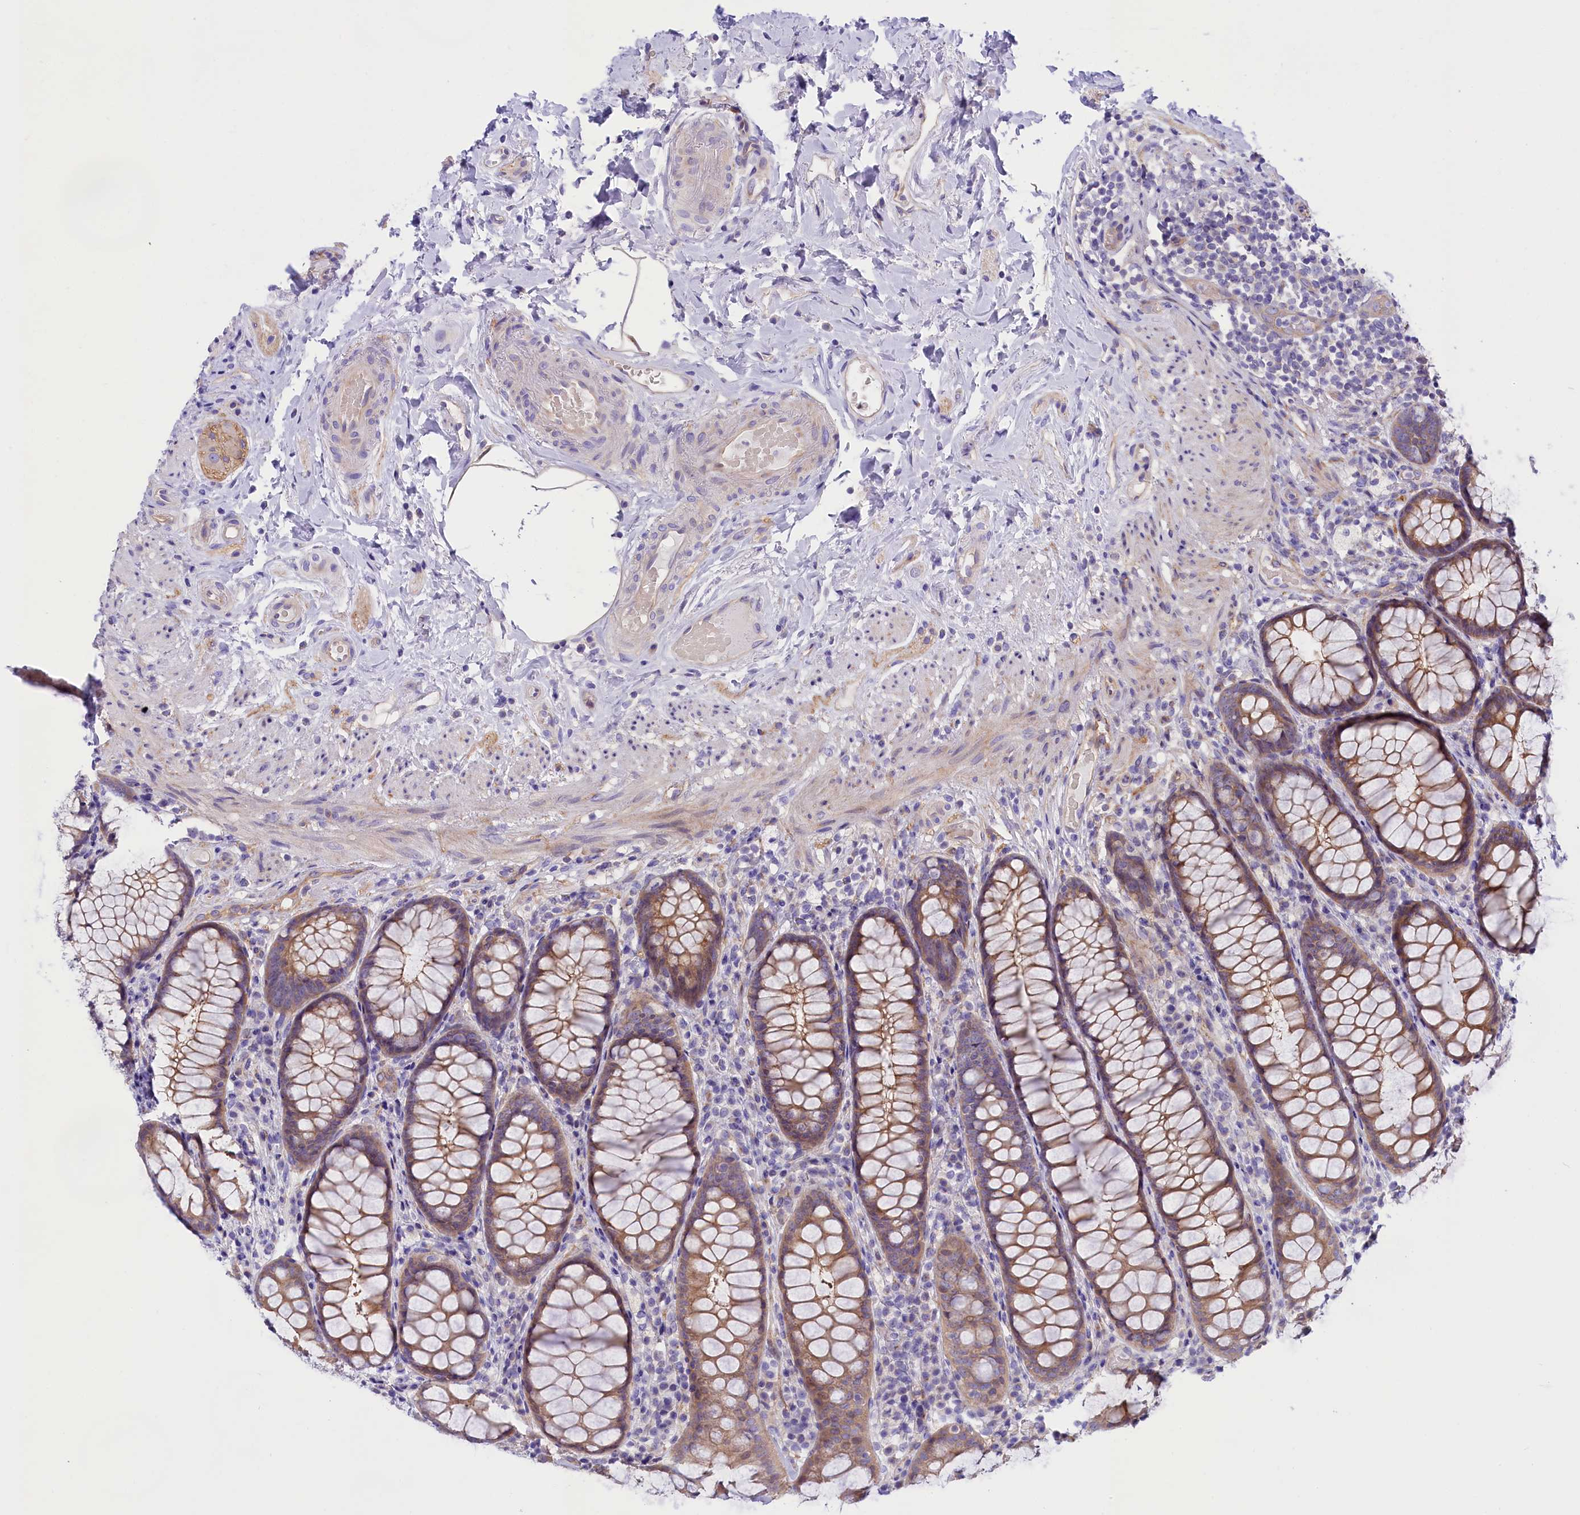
{"staining": {"intensity": "moderate", "quantity": ">75%", "location": "cytoplasmic/membranous"}, "tissue": "rectum", "cell_type": "Glandular cells", "image_type": "normal", "snomed": [{"axis": "morphology", "description": "Normal tissue, NOS"}, {"axis": "topography", "description": "Rectum"}], "caption": "This photomicrograph exhibits normal rectum stained with immunohistochemistry to label a protein in brown. The cytoplasmic/membranous of glandular cells show moderate positivity for the protein. Nuclei are counter-stained blue.", "gene": "PPP1R13L", "patient": {"sex": "male", "age": 83}}